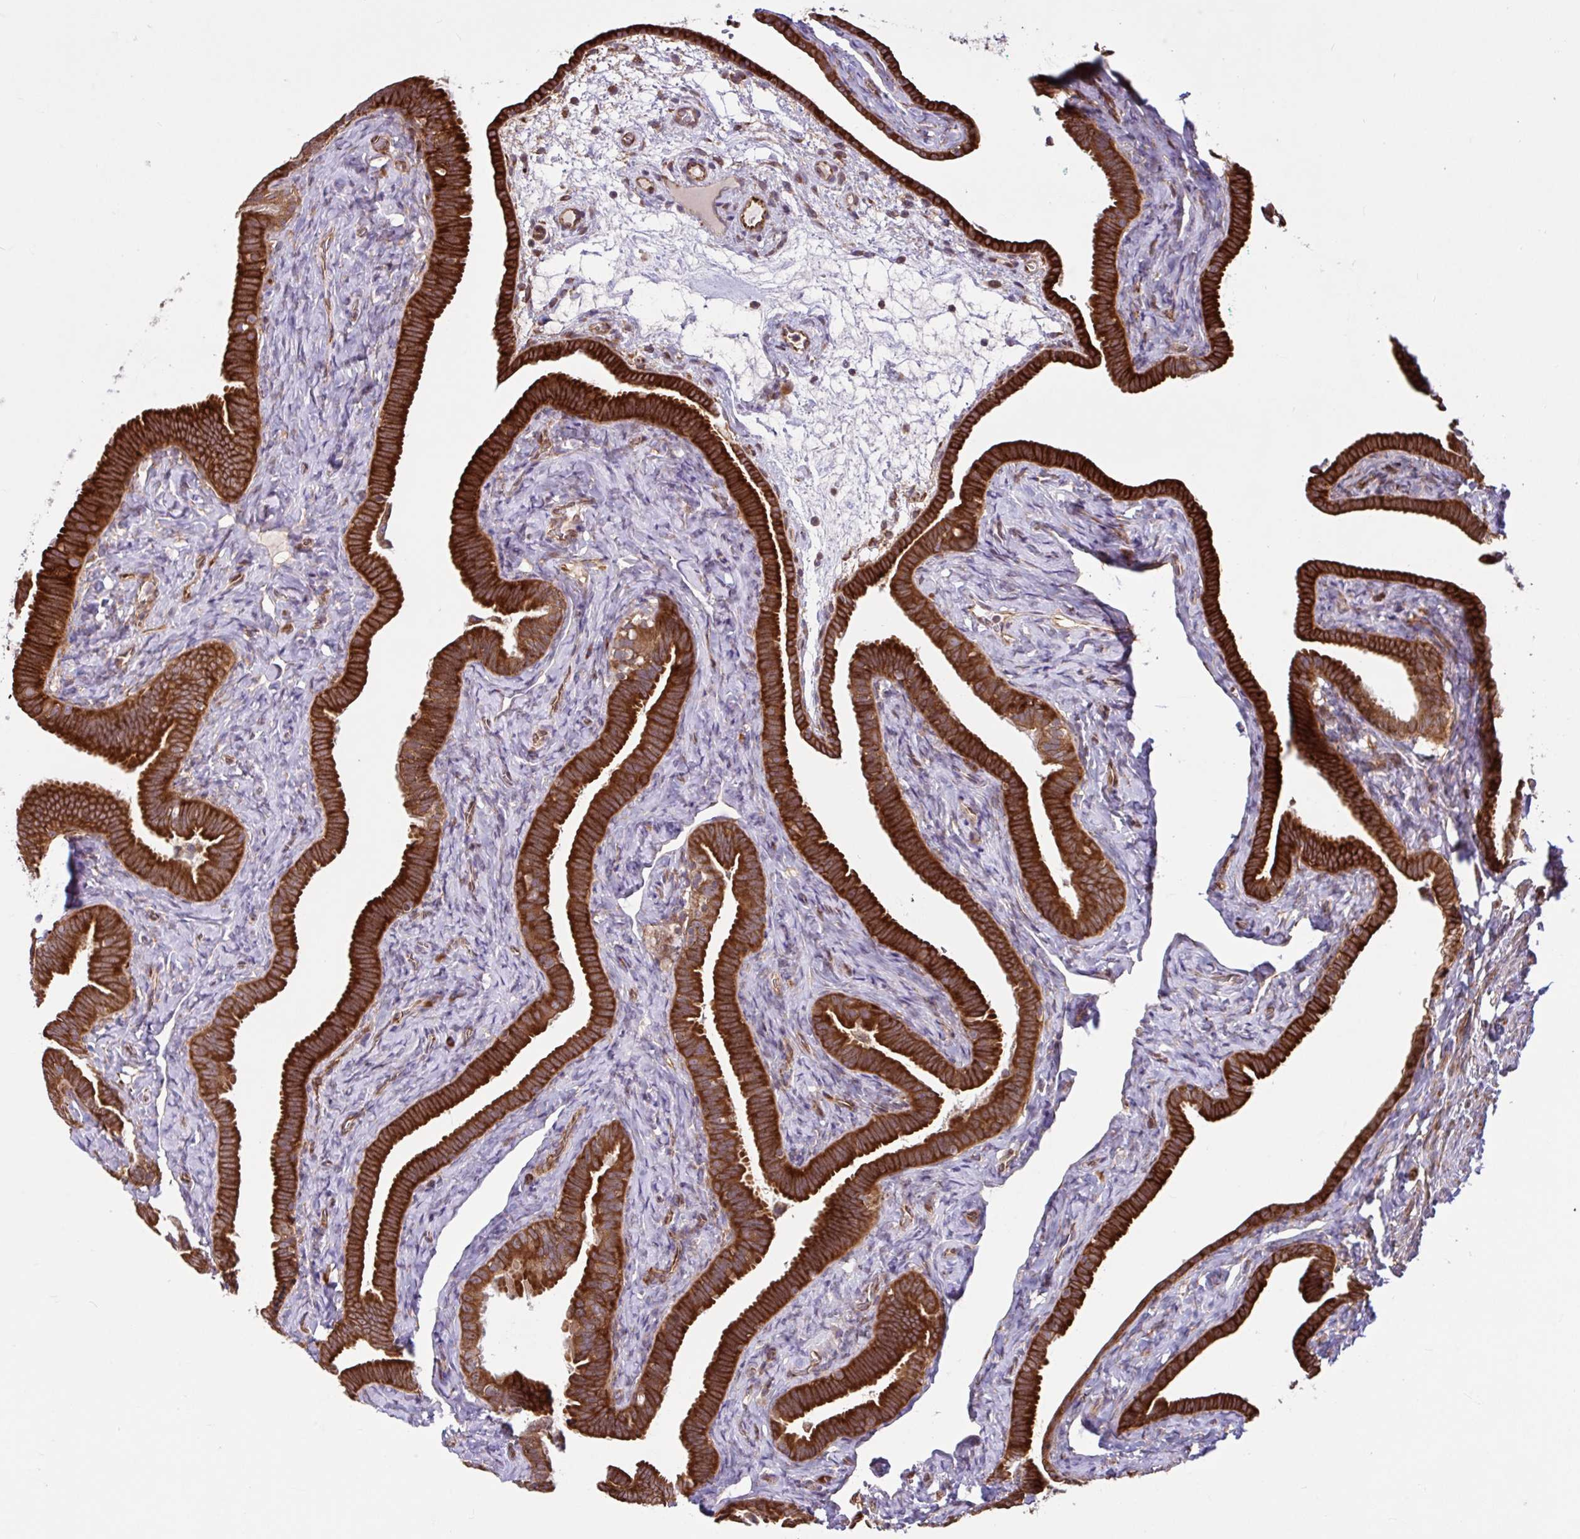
{"staining": {"intensity": "strong", "quantity": "25%-75%", "location": "cytoplasmic/membranous"}, "tissue": "fallopian tube", "cell_type": "Glandular cells", "image_type": "normal", "snomed": [{"axis": "morphology", "description": "Normal tissue, NOS"}, {"axis": "topography", "description": "Fallopian tube"}], "caption": "IHC (DAB) staining of unremarkable human fallopian tube displays strong cytoplasmic/membranous protein expression in approximately 25%-75% of glandular cells.", "gene": "NTPCR", "patient": {"sex": "female", "age": 69}}